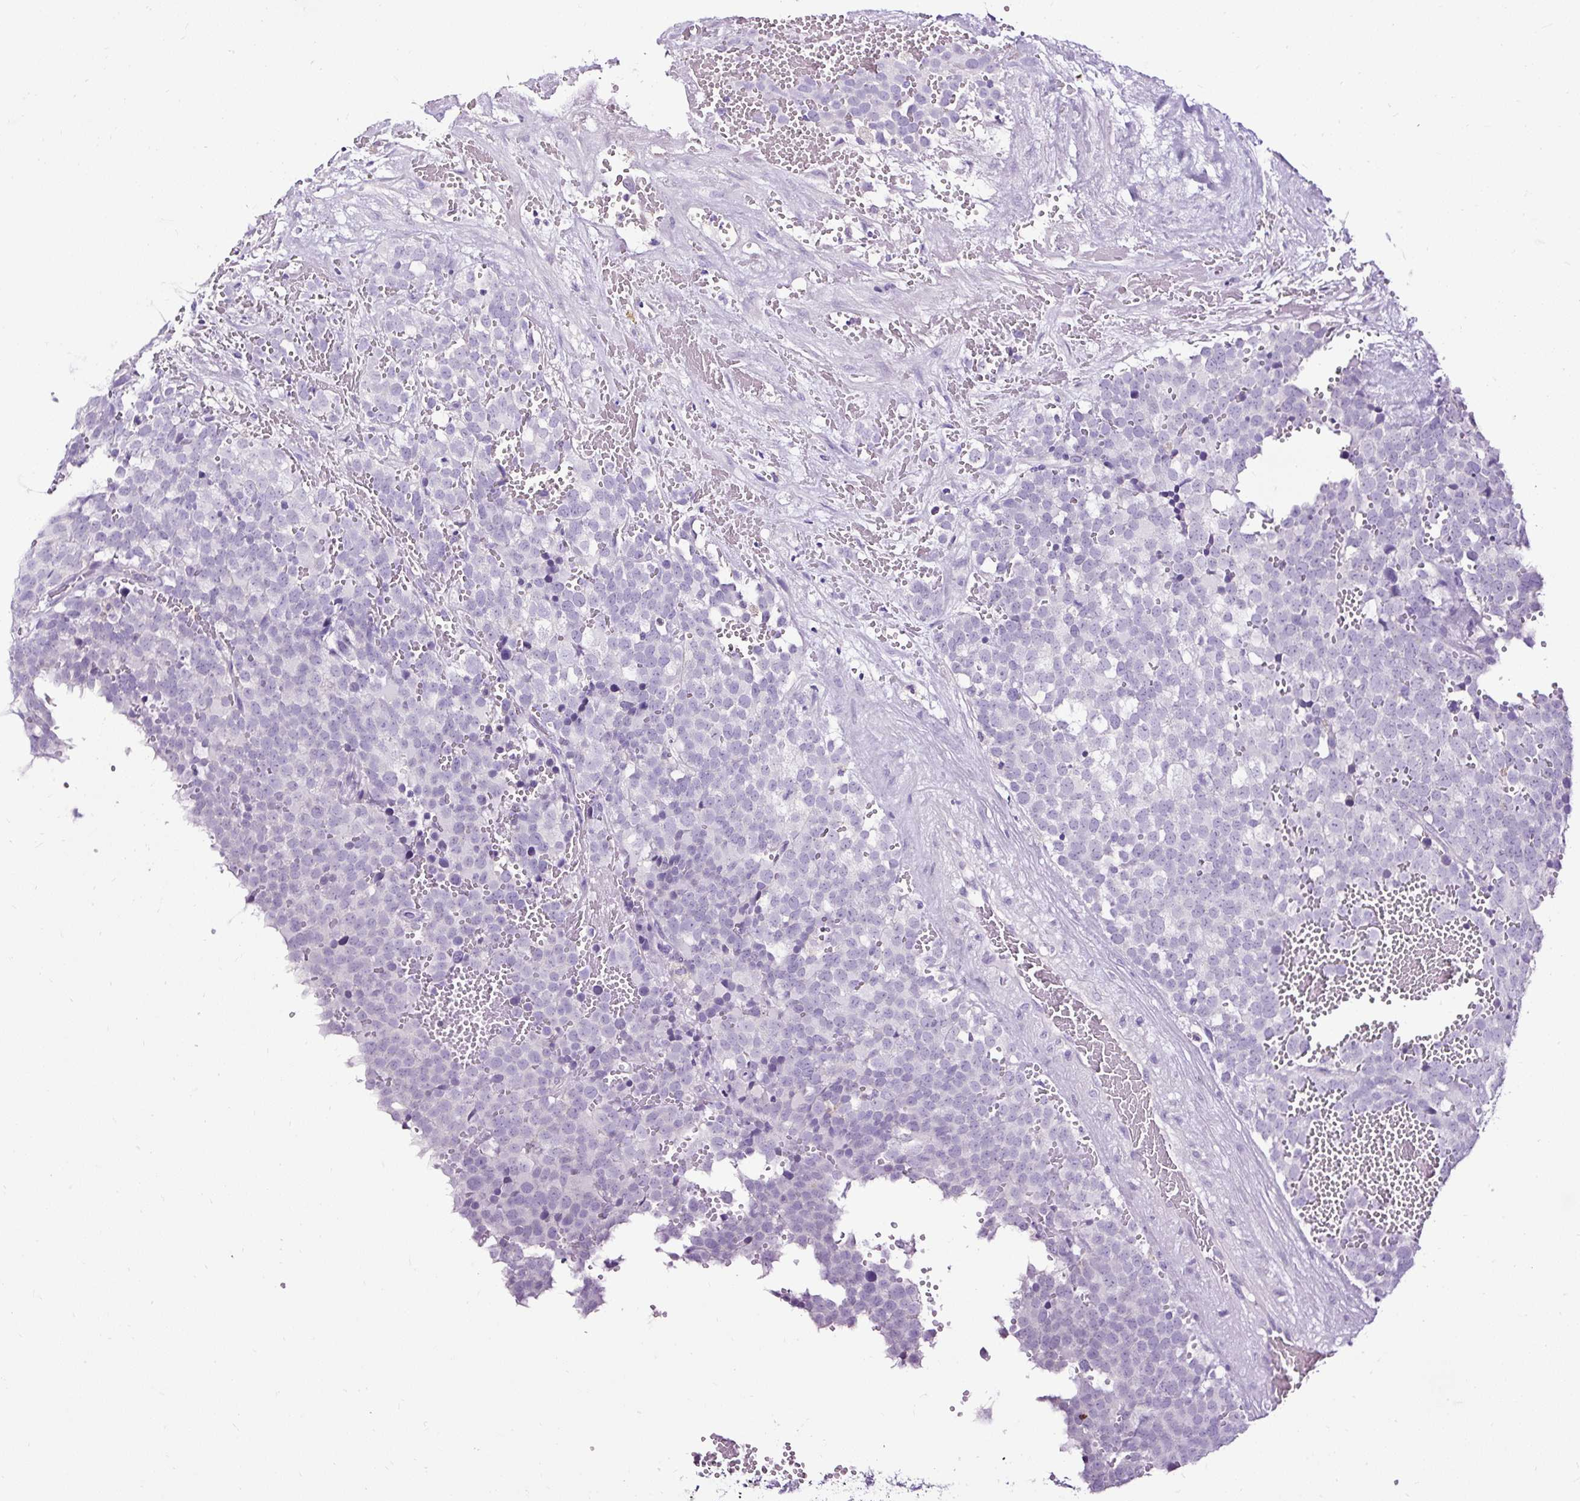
{"staining": {"intensity": "negative", "quantity": "none", "location": "none"}, "tissue": "testis cancer", "cell_type": "Tumor cells", "image_type": "cancer", "snomed": [{"axis": "morphology", "description": "Seminoma, NOS"}, {"axis": "topography", "description": "Testis"}], "caption": "This is an immunohistochemistry (IHC) histopathology image of testis seminoma. There is no positivity in tumor cells.", "gene": "SLC7A8", "patient": {"sex": "male", "age": 71}}